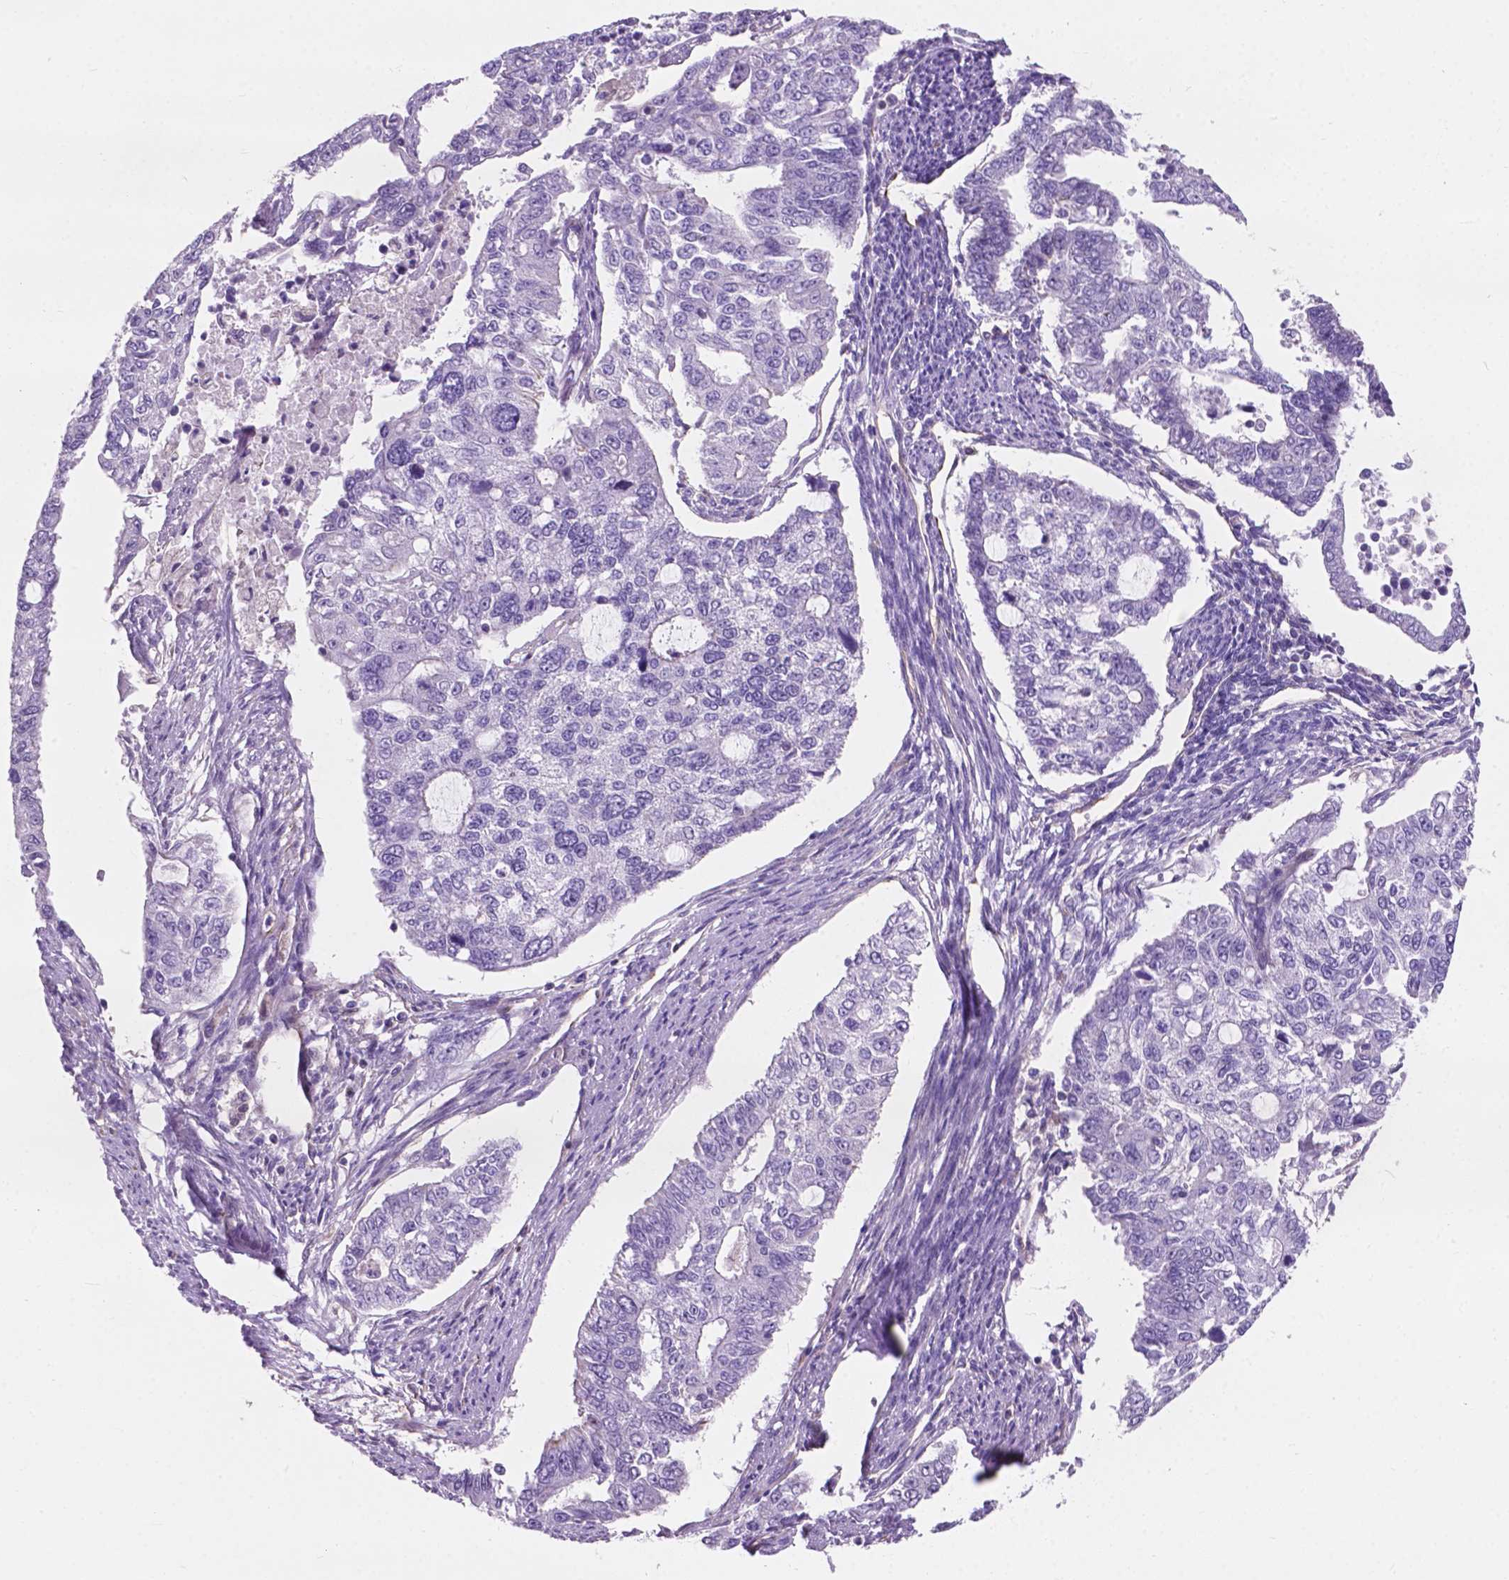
{"staining": {"intensity": "negative", "quantity": "none", "location": "none"}, "tissue": "endometrial cancer", "cell_type": "Tumor cells", "image_type": "cancer", "snomed": [{"axis": "morphology", "description": "Adenocarcinoma, NOS"}, {"axis": "topography", "description": "Uterus"}], "caption": "DAB (3,3'-diaminobenzidine) immunohistochemical staining of endometrial adenocarcinoma demonstrates no significant positivity in tumor cells.", "gene": "AMOT", "patient": {"sex": "female", "age": 59}}